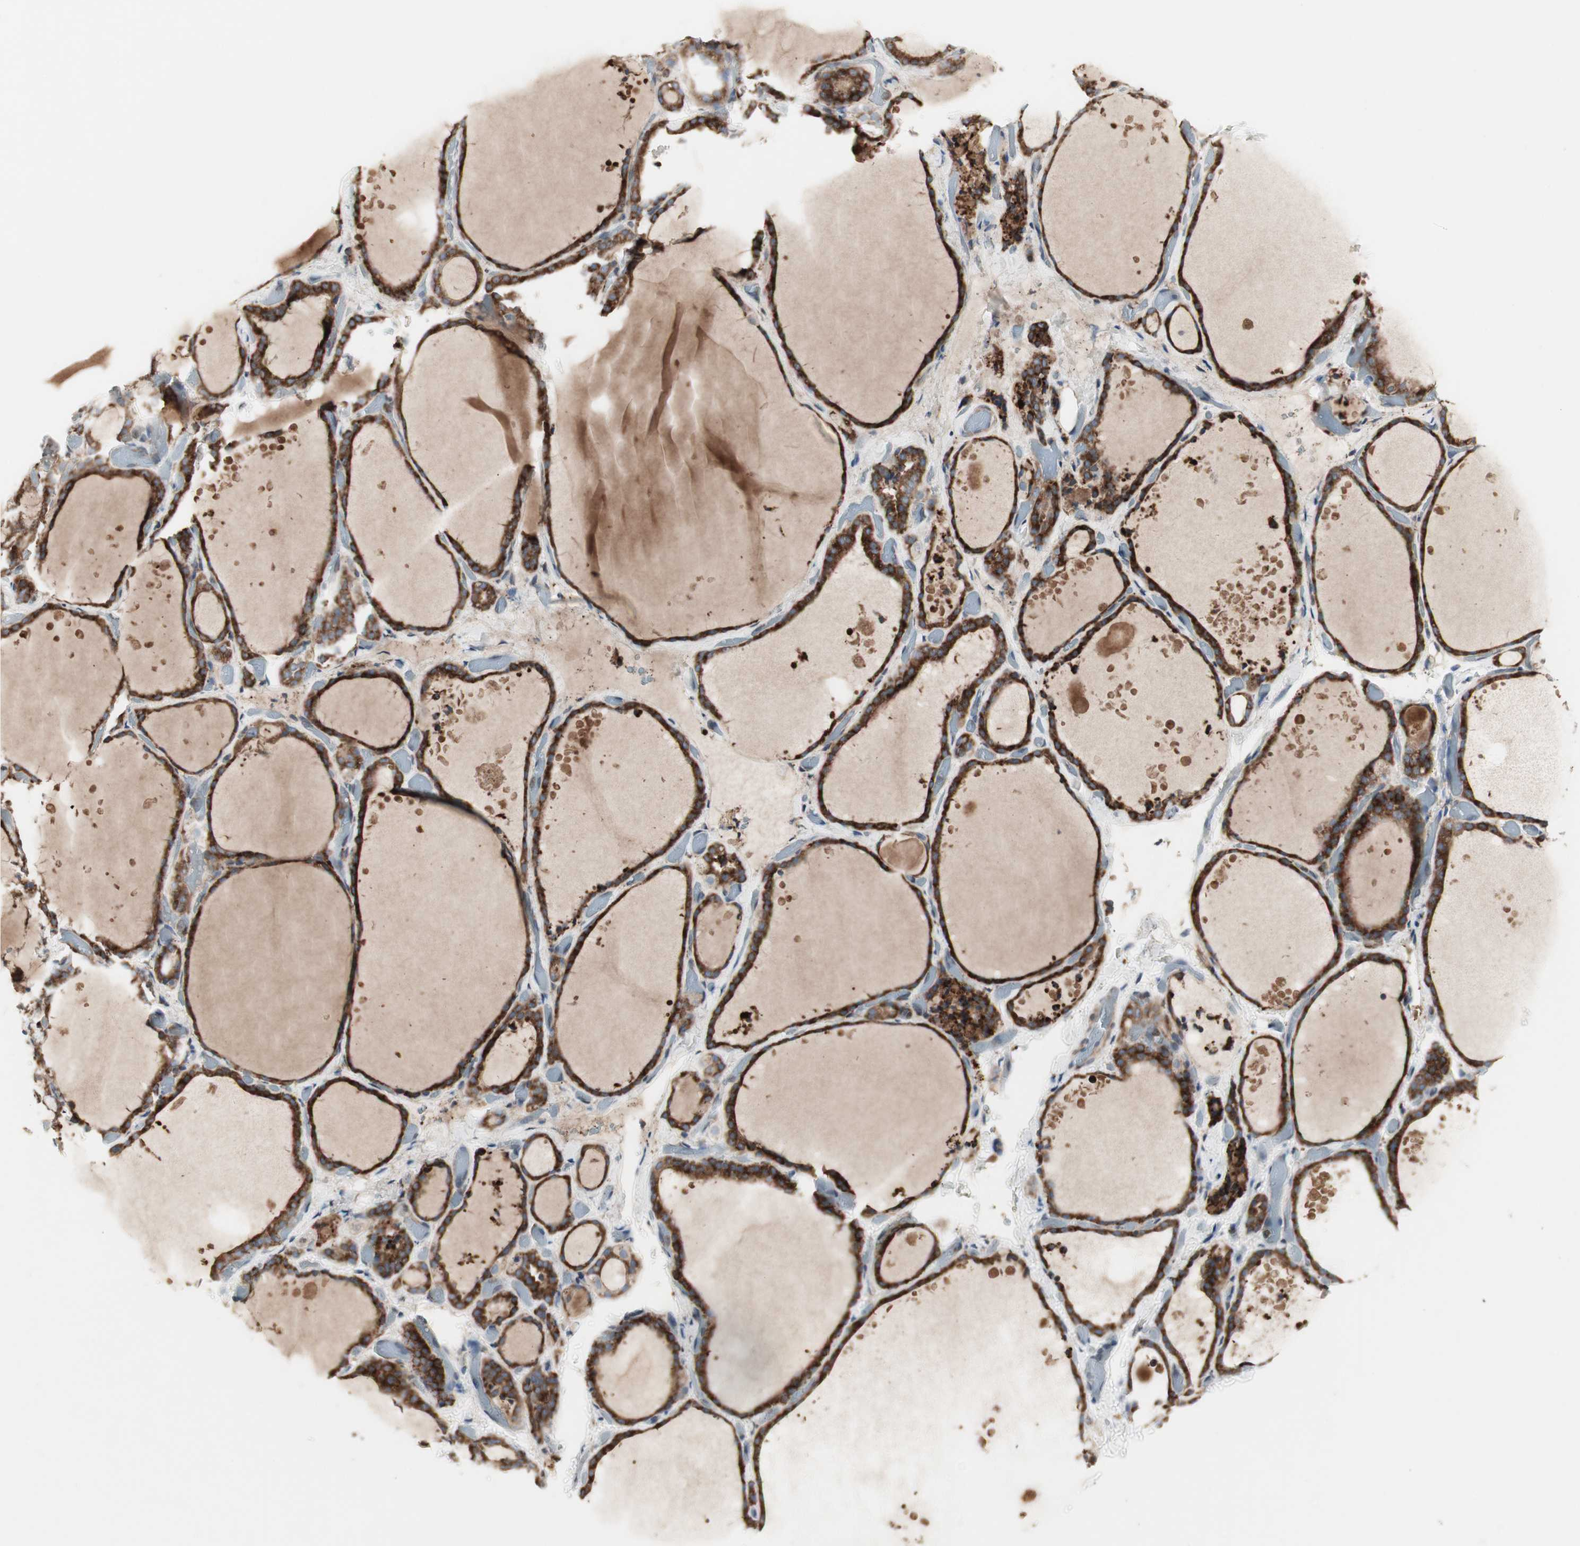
{"staining": {"intensity": "strong", "quantity": ">75%", "location": "cytoplasmic/membranous"}, "tissue": "thyroid gland", "cell_type": "Glandular cells", "image_type": "normal", "snomed": [{"axis": "morphology", "description": "Normal tissue, NOS"}, {"axis": "topography", "description": "Thyroid gland"}], "caption": "Brown immunohistochemical staining in unremarkable thyroid gland shows strong cytoplasmic/membranous staining in about >75% of glandular cells.", "gene": "H6PD", "patient": {"sex": "female", "age": 44}}